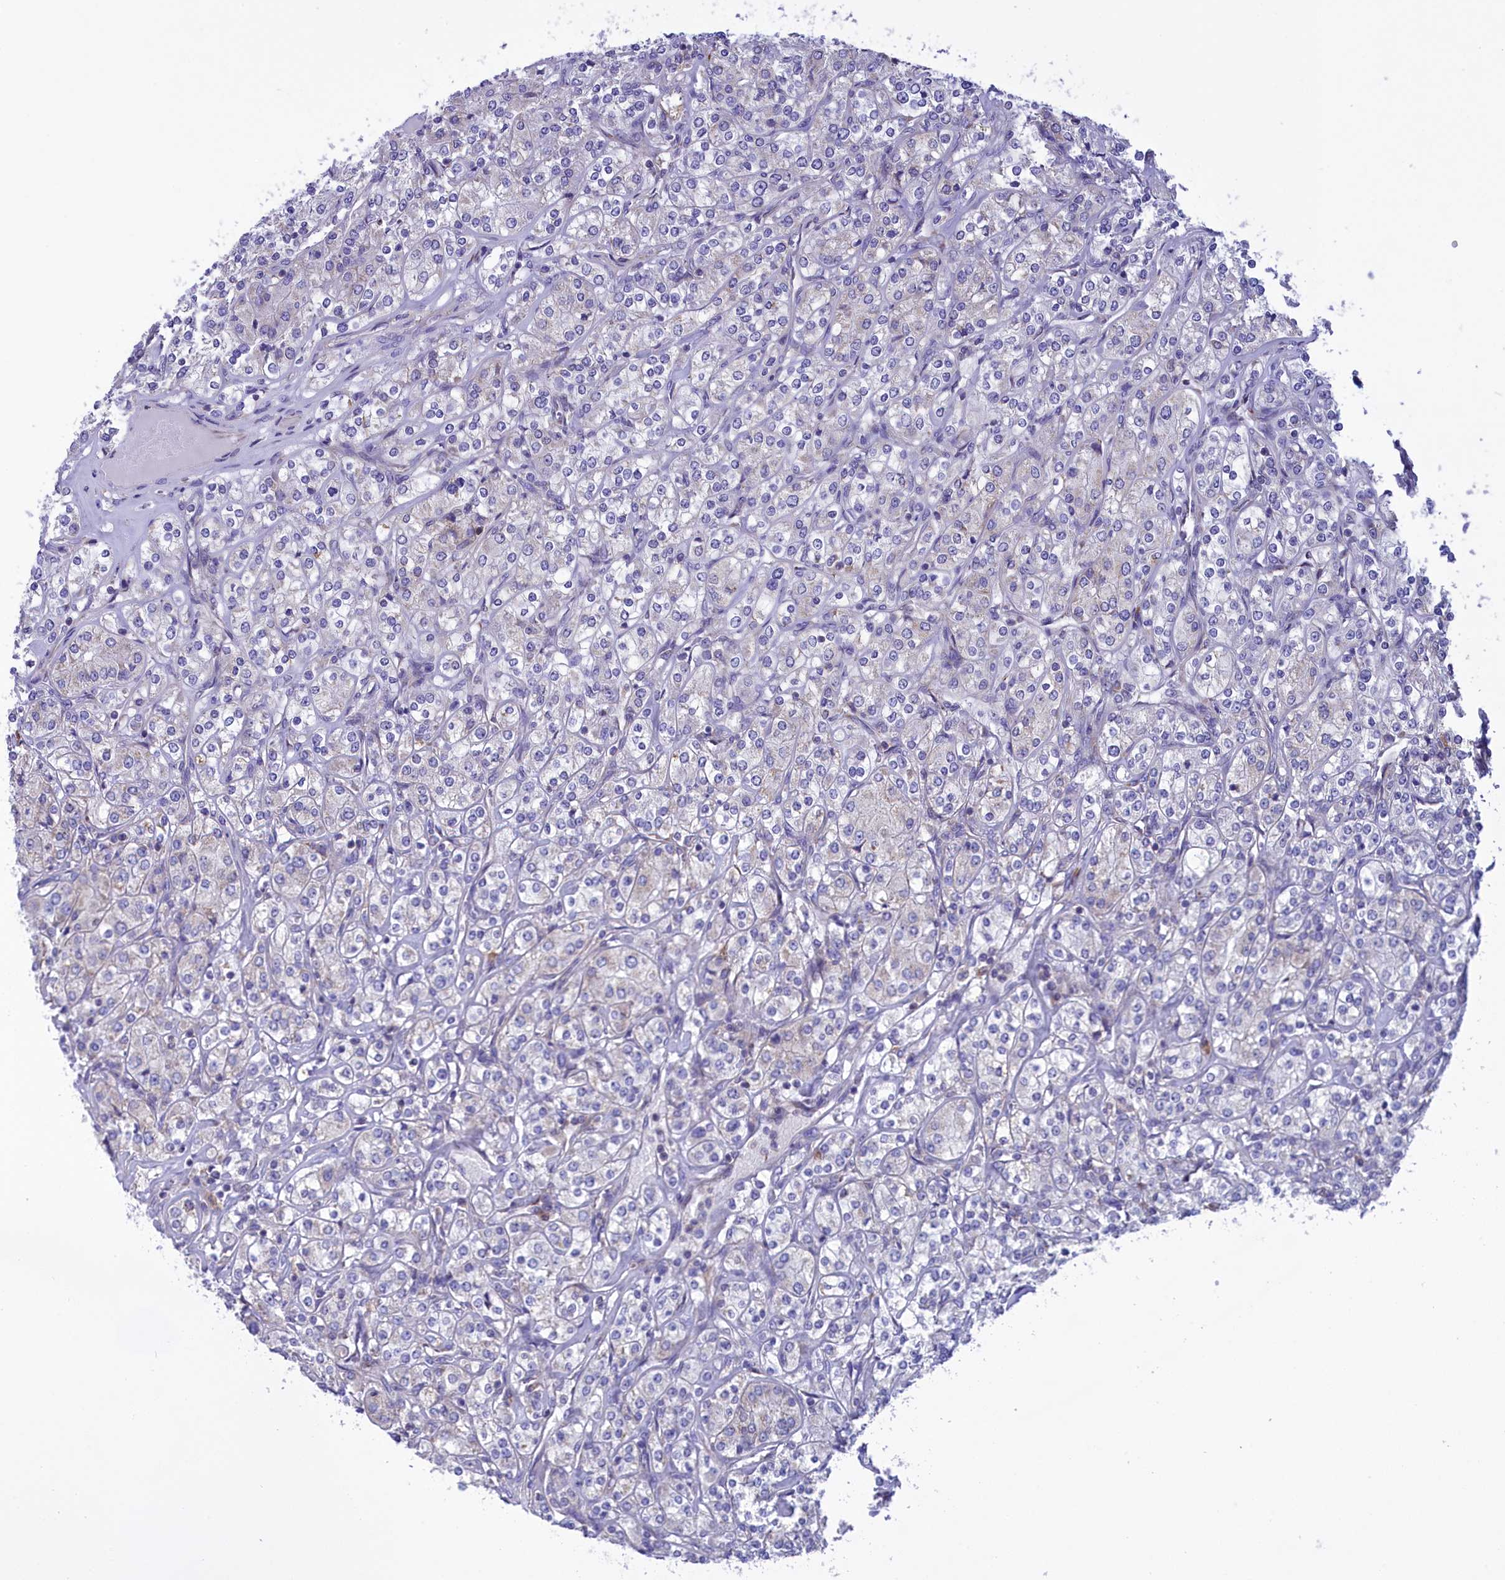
{"staining": {"intensity": "negative", "quantity": "none", "location": "none"}, "tissue": "renal cancer", "cell_type": "Tumor cells", "image_type": "cancer", "snomed": [{"axis": "morphology", "description": "Adenocarcinoma, NOS"}, {"axis": "topography", "description": "Kidney"}], "caption": "Human renal cancer (adenocarcinoma) stained for a protein using immunohistochemistry (IHC) exhibits no staining in tumor cells.", "gene": "CORO7-PAM16", "patient": {"sex": "male", "age": 77}}